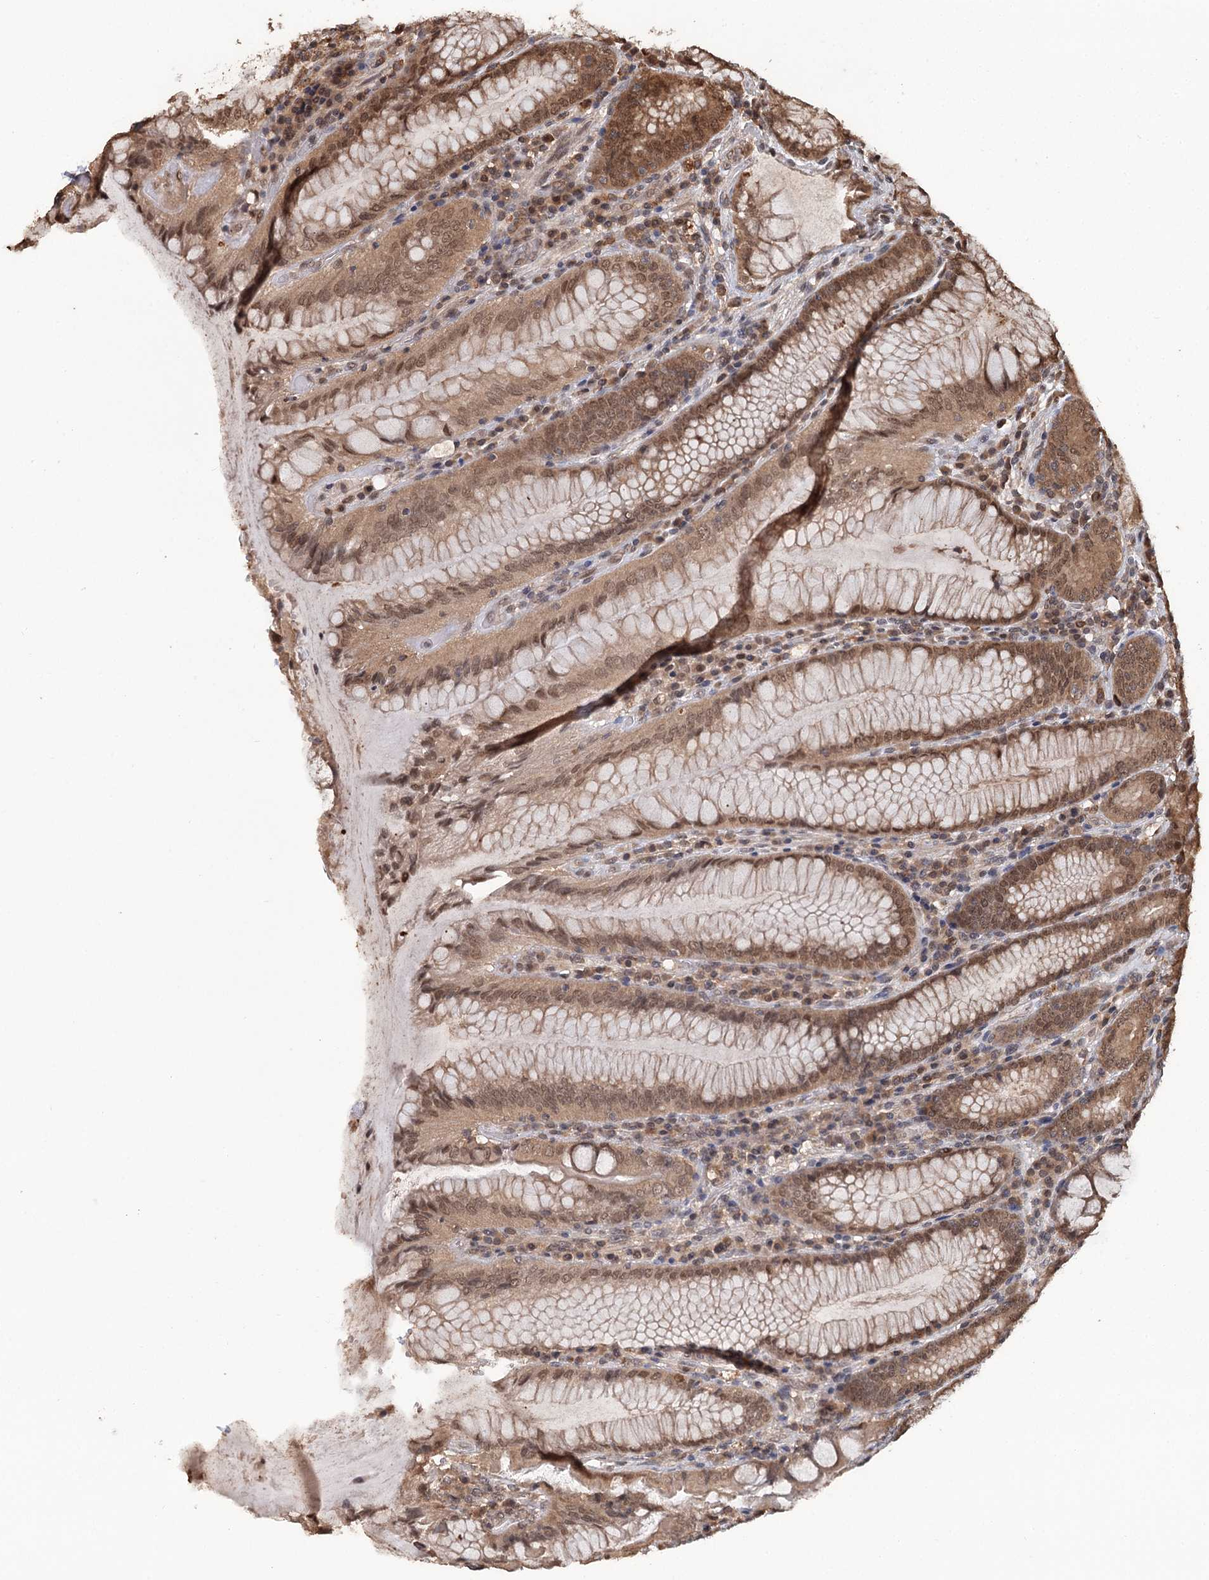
{"staining": {"intensity": "moderate", "quantity": ">75%", "location": "cytoplasmic/membranous,nuclear"}, "tissue": "stomach", "cell_type": "Glandular cells", "image_type": "normal", "snomed": [{"axis": "morphology", "description": "Normal tissue, NOS"}, {"axis": "topography", "description": "Stomach, upper"}, {"axis": "topography", "description": "Stomach, lower"}], "caption": "High-magnification brightfield microscopy of normal stomach stained with DAB (3,3'-diaminobenzidine) (brown) and counterstained with hematoxylin (blue). glandular cells exhibit moderate cytoplasmic/membranous,nuclear positivity is present in about>75% of cells.", "gene": "N6AMT1", "patient": {"sex": "female", "age": 76}}